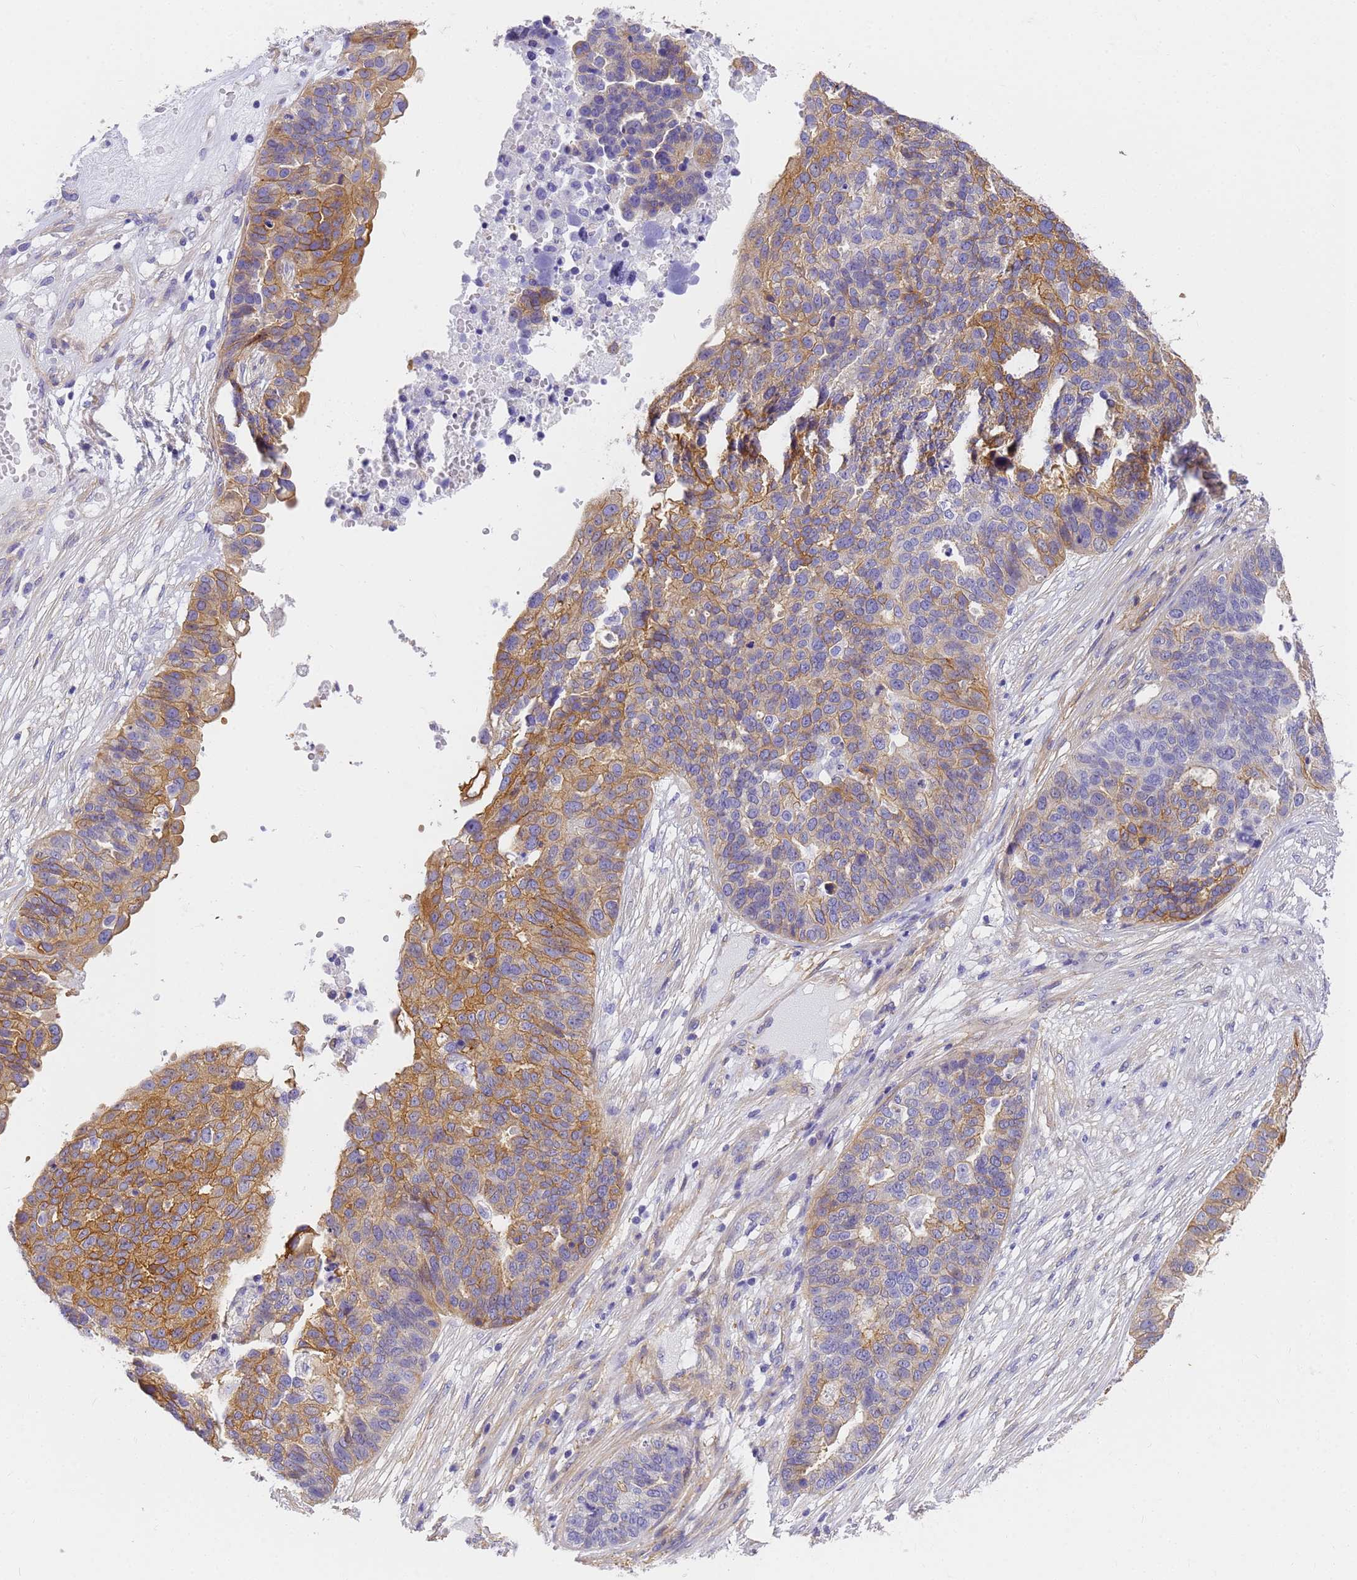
{"staining": {"intensity": "moderate", "quantity": "25%-75%", "location": "cytoplasmic/membranous"}, "tissue": "ovarian cancer", "cell_type": "Tumor cells", "image_type": "cancer", "snomed": [{"axis": "morphology", "description": "Cystadenocarcinoma, serous, NOS"}, {"axis": "topography", "description": "Ovary"}], "caption": "Ovarian cancer tissue reveals moderate cytoplasmic/membranous positivity in about 25%-75% of tumor cells The staining is performed using DAB (3,3'-diaminobenzidine) brown chromogen to label protein expression. The nuclei are counter-stained blue using hematoxylin.", "gene": "MVB12A", "patient": {"sex": "female", "age": 59}}